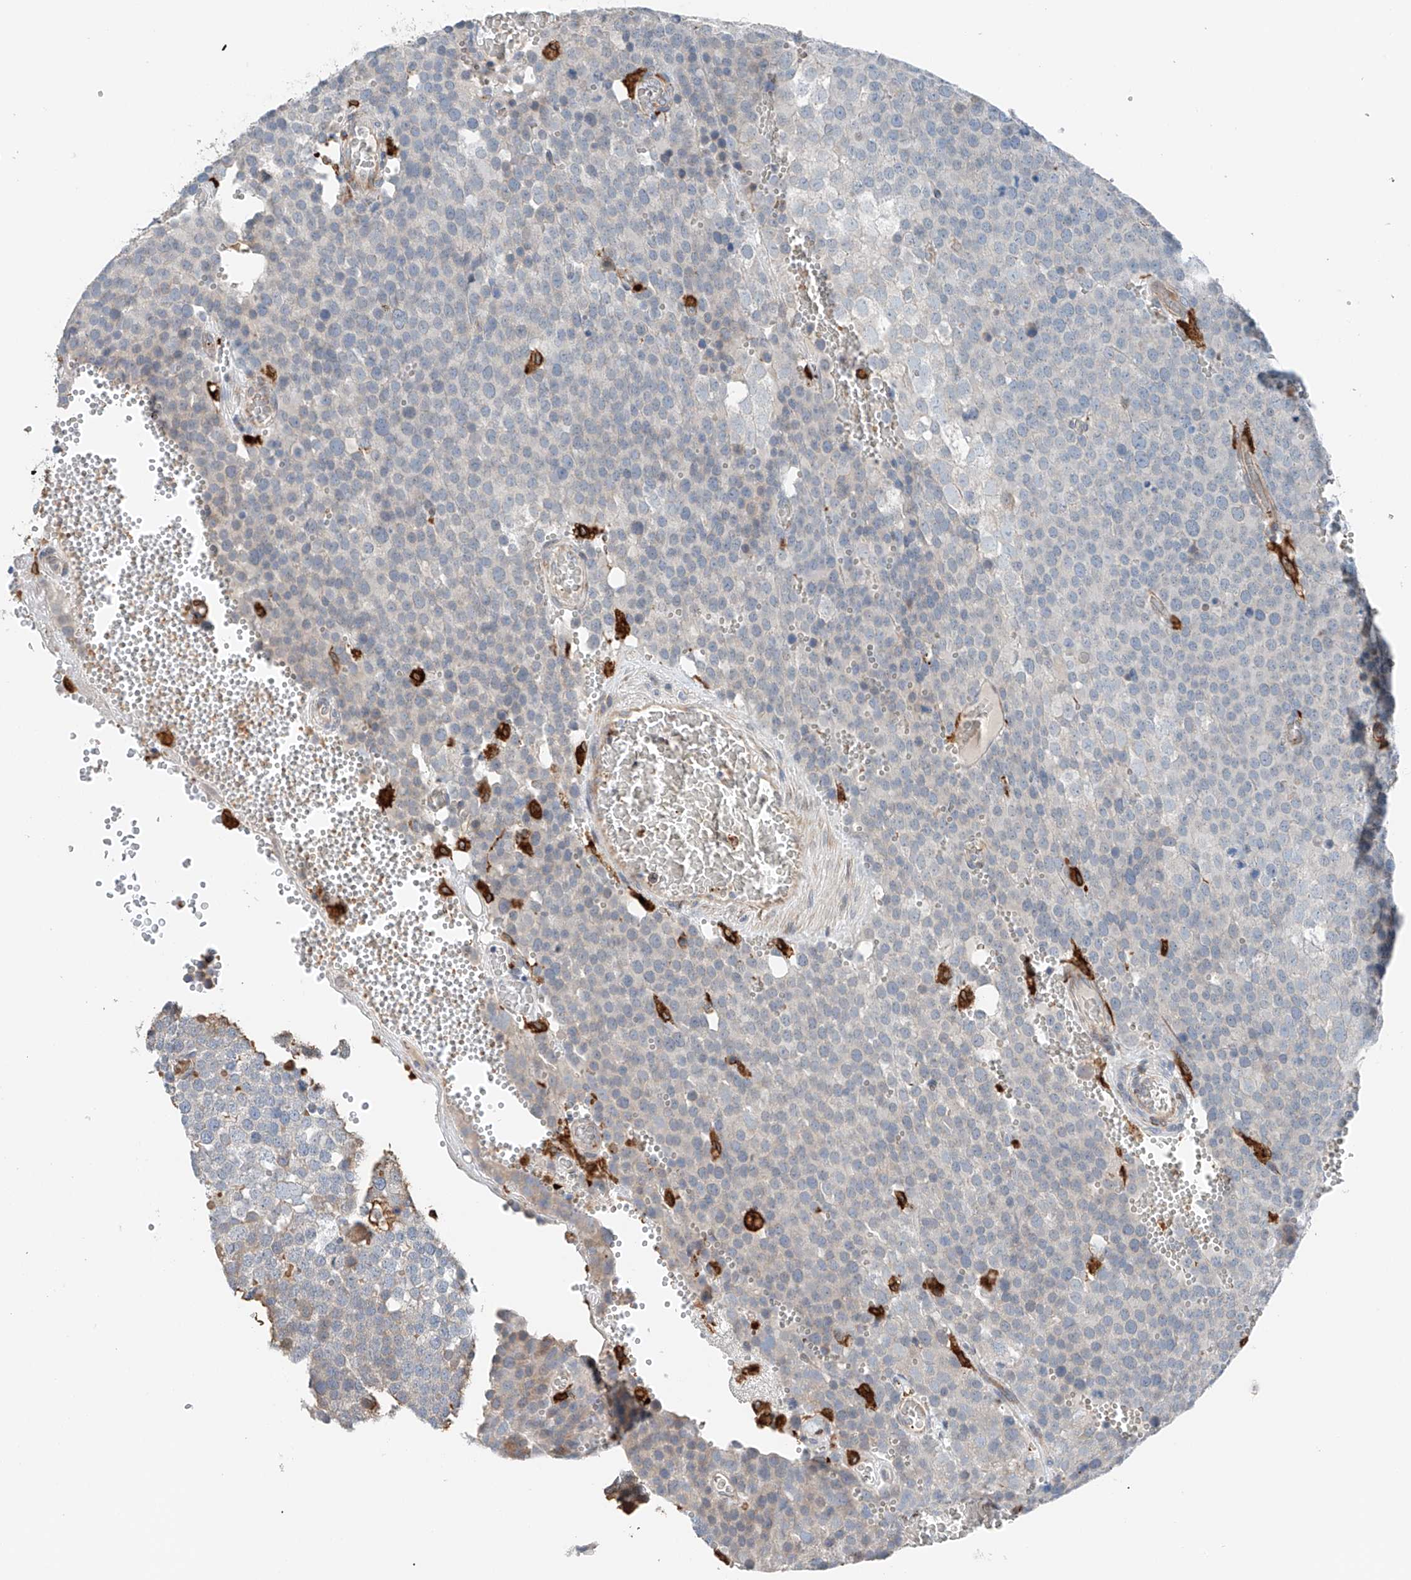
{"staining": {"intensity": "negative", "quantity": "none", "location": "none"}, "tissue": "testis cancer", "cell_type": "Tumor cells", "image_type": "cancer", "snomed": [{"axis": "morphology", "description": "Seminoma, NOS"}, {"axis": "topography", "description": "Testis"}], "caption": "Tumor cells are negative for brown protein staining in testis seminoma.", "gene": "TBXAS1", "patient": {"sex": "male", "age": 71}}